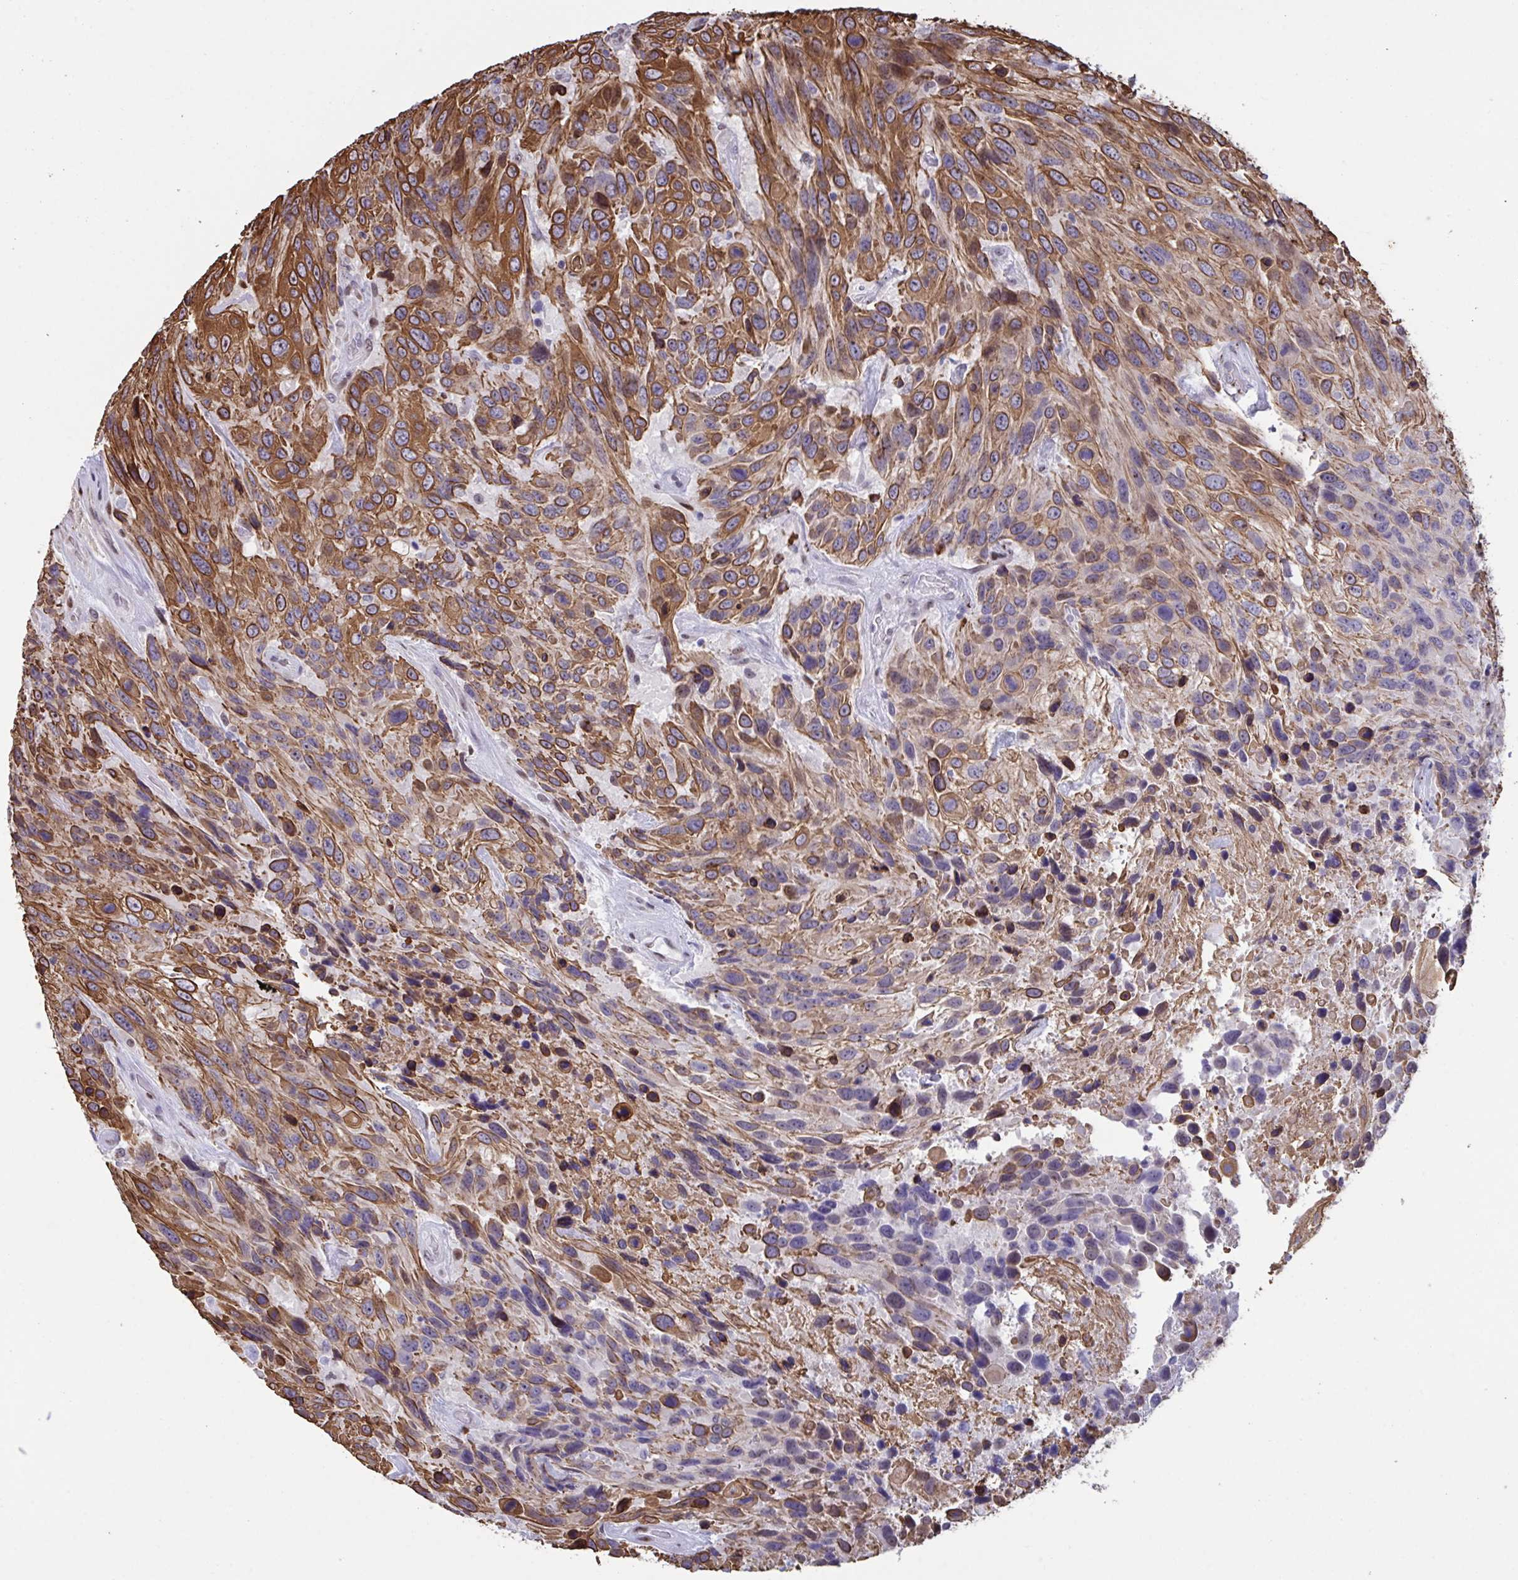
{"staining": {"intensity": "strong", "quantity": ">75%", "location": "cytoplasmic/membranous"}, "tissue": "urothelial cancer", "cell_type": "Tumor cells", "image_type": "cancer", "snomed": [{"axis": "morphology", "description": "Urothelial carcinoma, High grade"}, {"axis": "topography", "description": "Urinary bladder"}], "caption": "Urothelial carcinoma (high-grade) stained with DAB (3,3'-diaminobenzidine) IHC exhibits high levels of strong cytoplasmic/membranous positivity in approximately >75% of tumor cells.", "gene": "PELI2", "patient": {"sex": "female", "age": 70}}